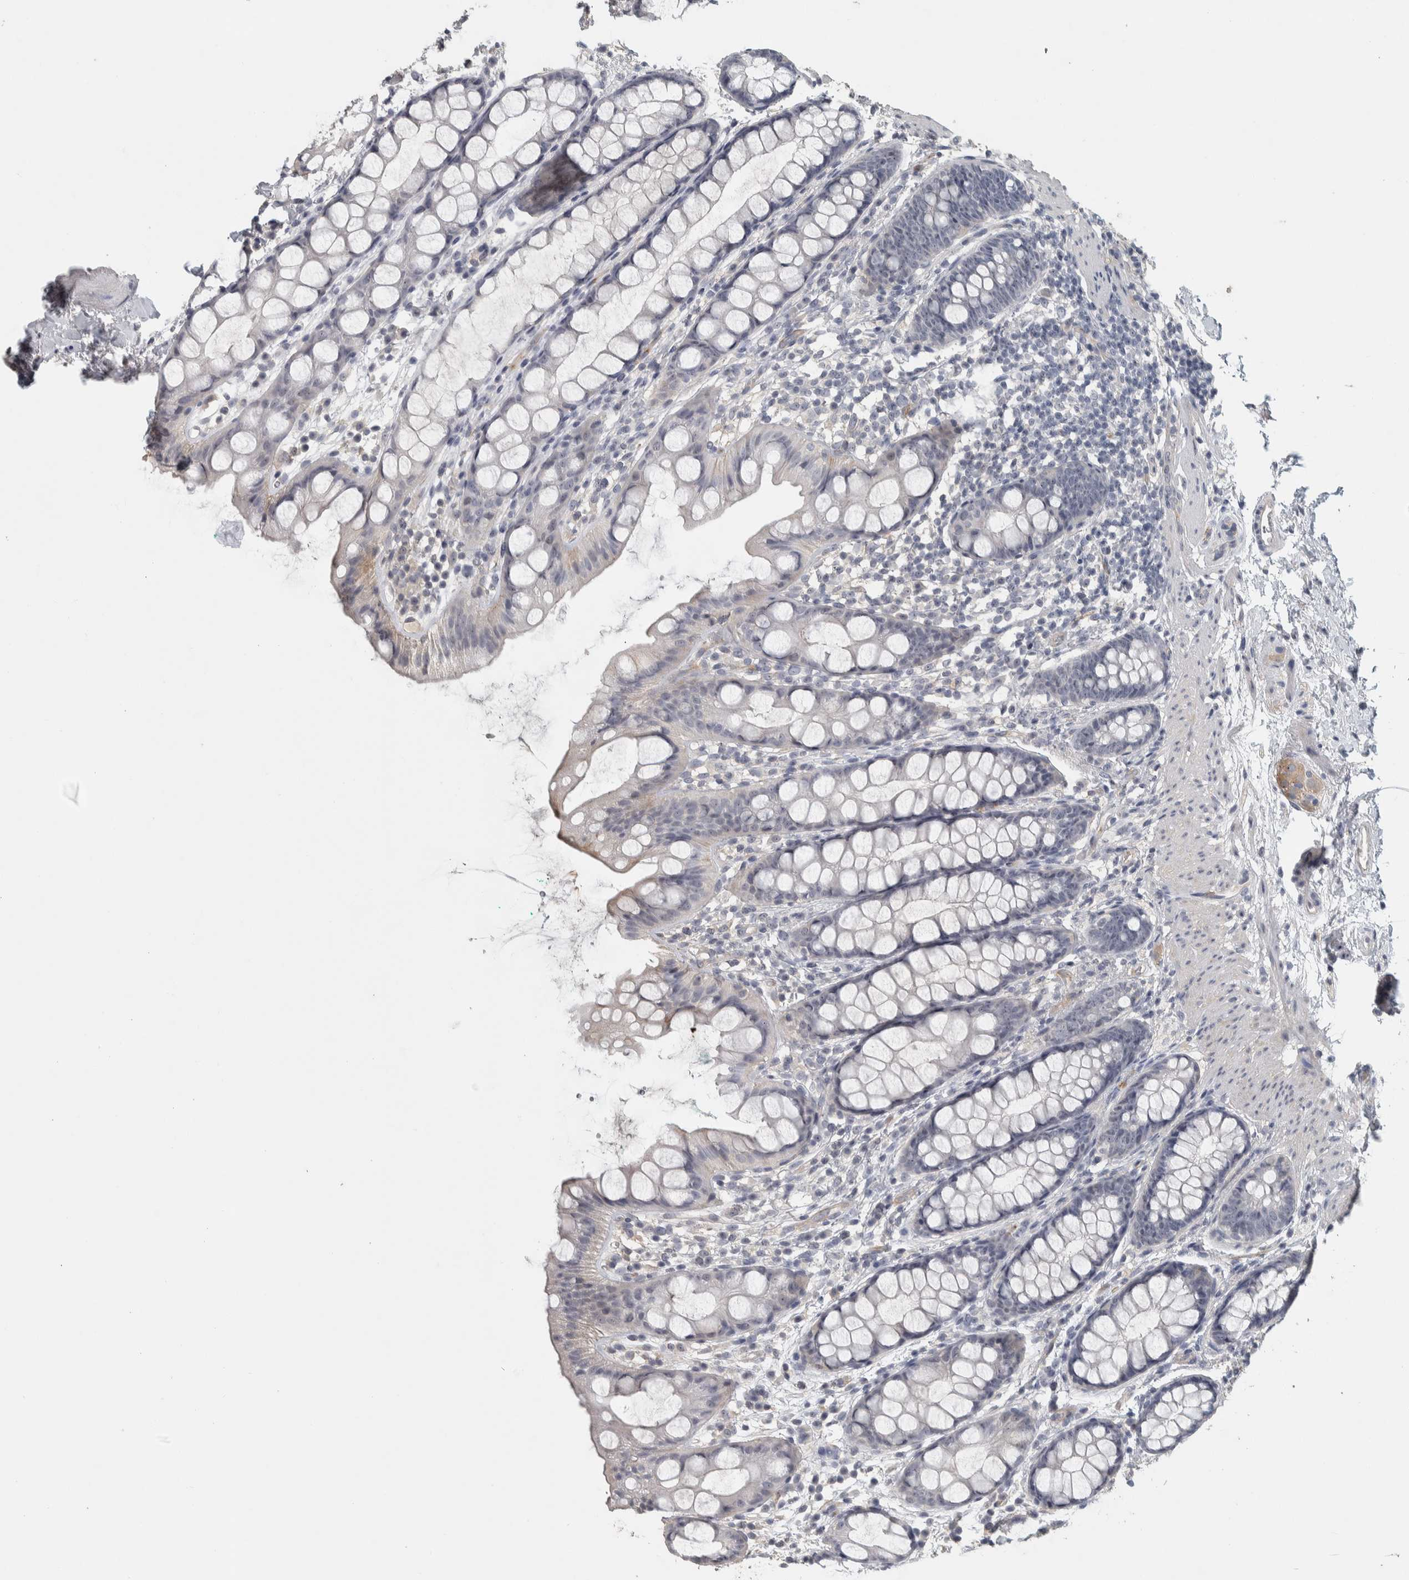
{"staining": {"intensity": "negative", "quantity": "none", "location": "none"}, "tissue": "rectum", "cell_type": "Glandular cells", "image_type": "normal", "snomed": [{"axis": "morphology", "description": "Normal tissue, NOS"}, {"axis": "topography", "description": "Rectum"}], "caption": "IHC micrograph of benign human rectum stained for a protein (brown), which exhibits no expression in glandular cells.", "gene": "DCAF10", "patient": {"sex": "female", "age": 65}}